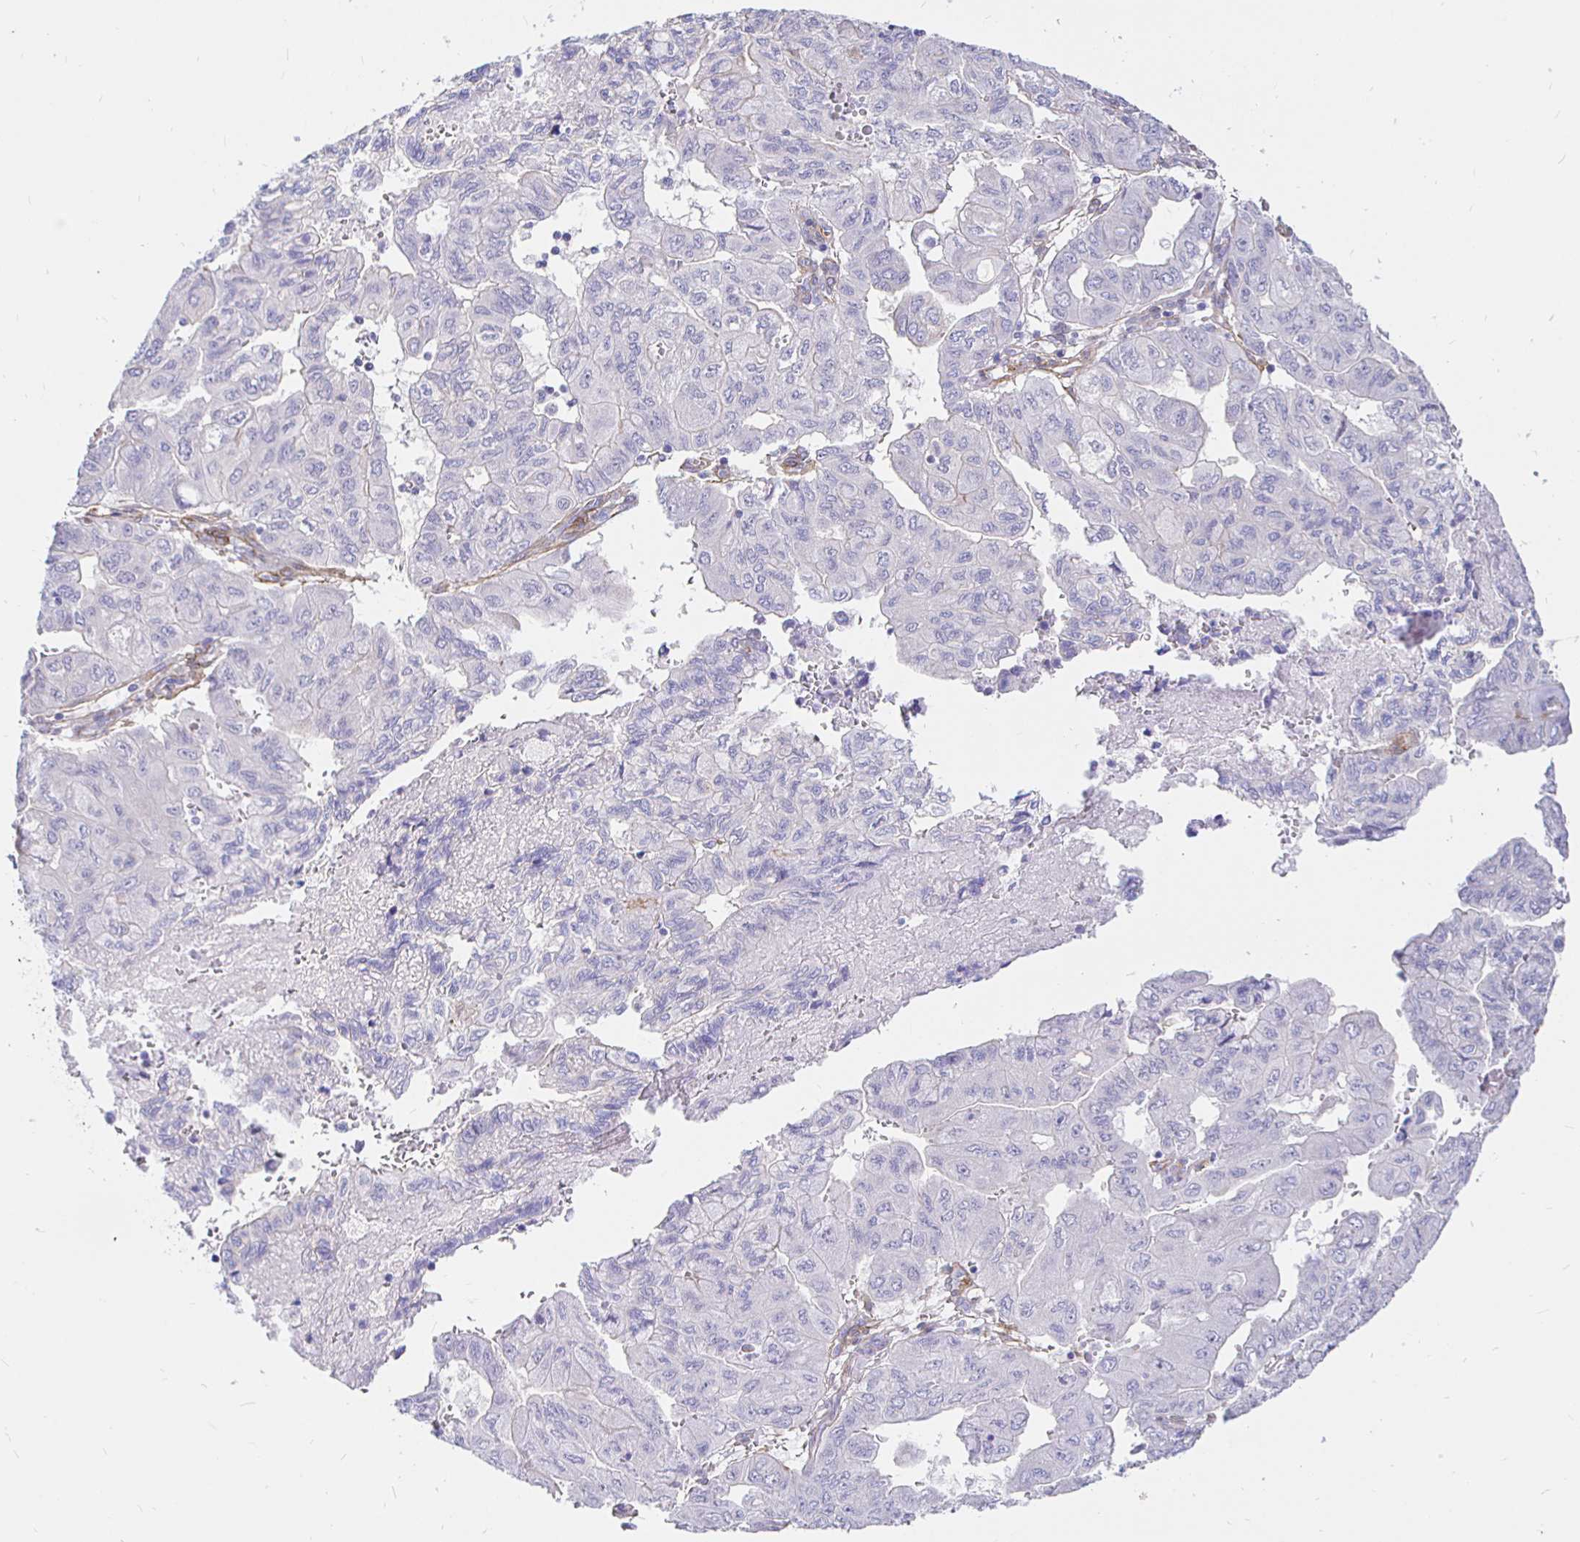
{"staining": {"intensity": "negative", "quantity": "none", "location": "none"}, "tissue": "pancreatic cancer", "cell_type": "Tumor cells", "image_type": "cancer", "snomed": [{"axis": "morphology", "description": "Adenocarcinoma, NOS"}, {"axis": "topography", "description": "Pancreas"}], "caption": "IHC photomicrograph of human pancreatic cancer (adenocarcinoma) stained for a protein (brown), which demonstrates no staining in tumor cells.", "gene": "PALM2AKAP2", "patient": {"sex": "male", "age": 51}}